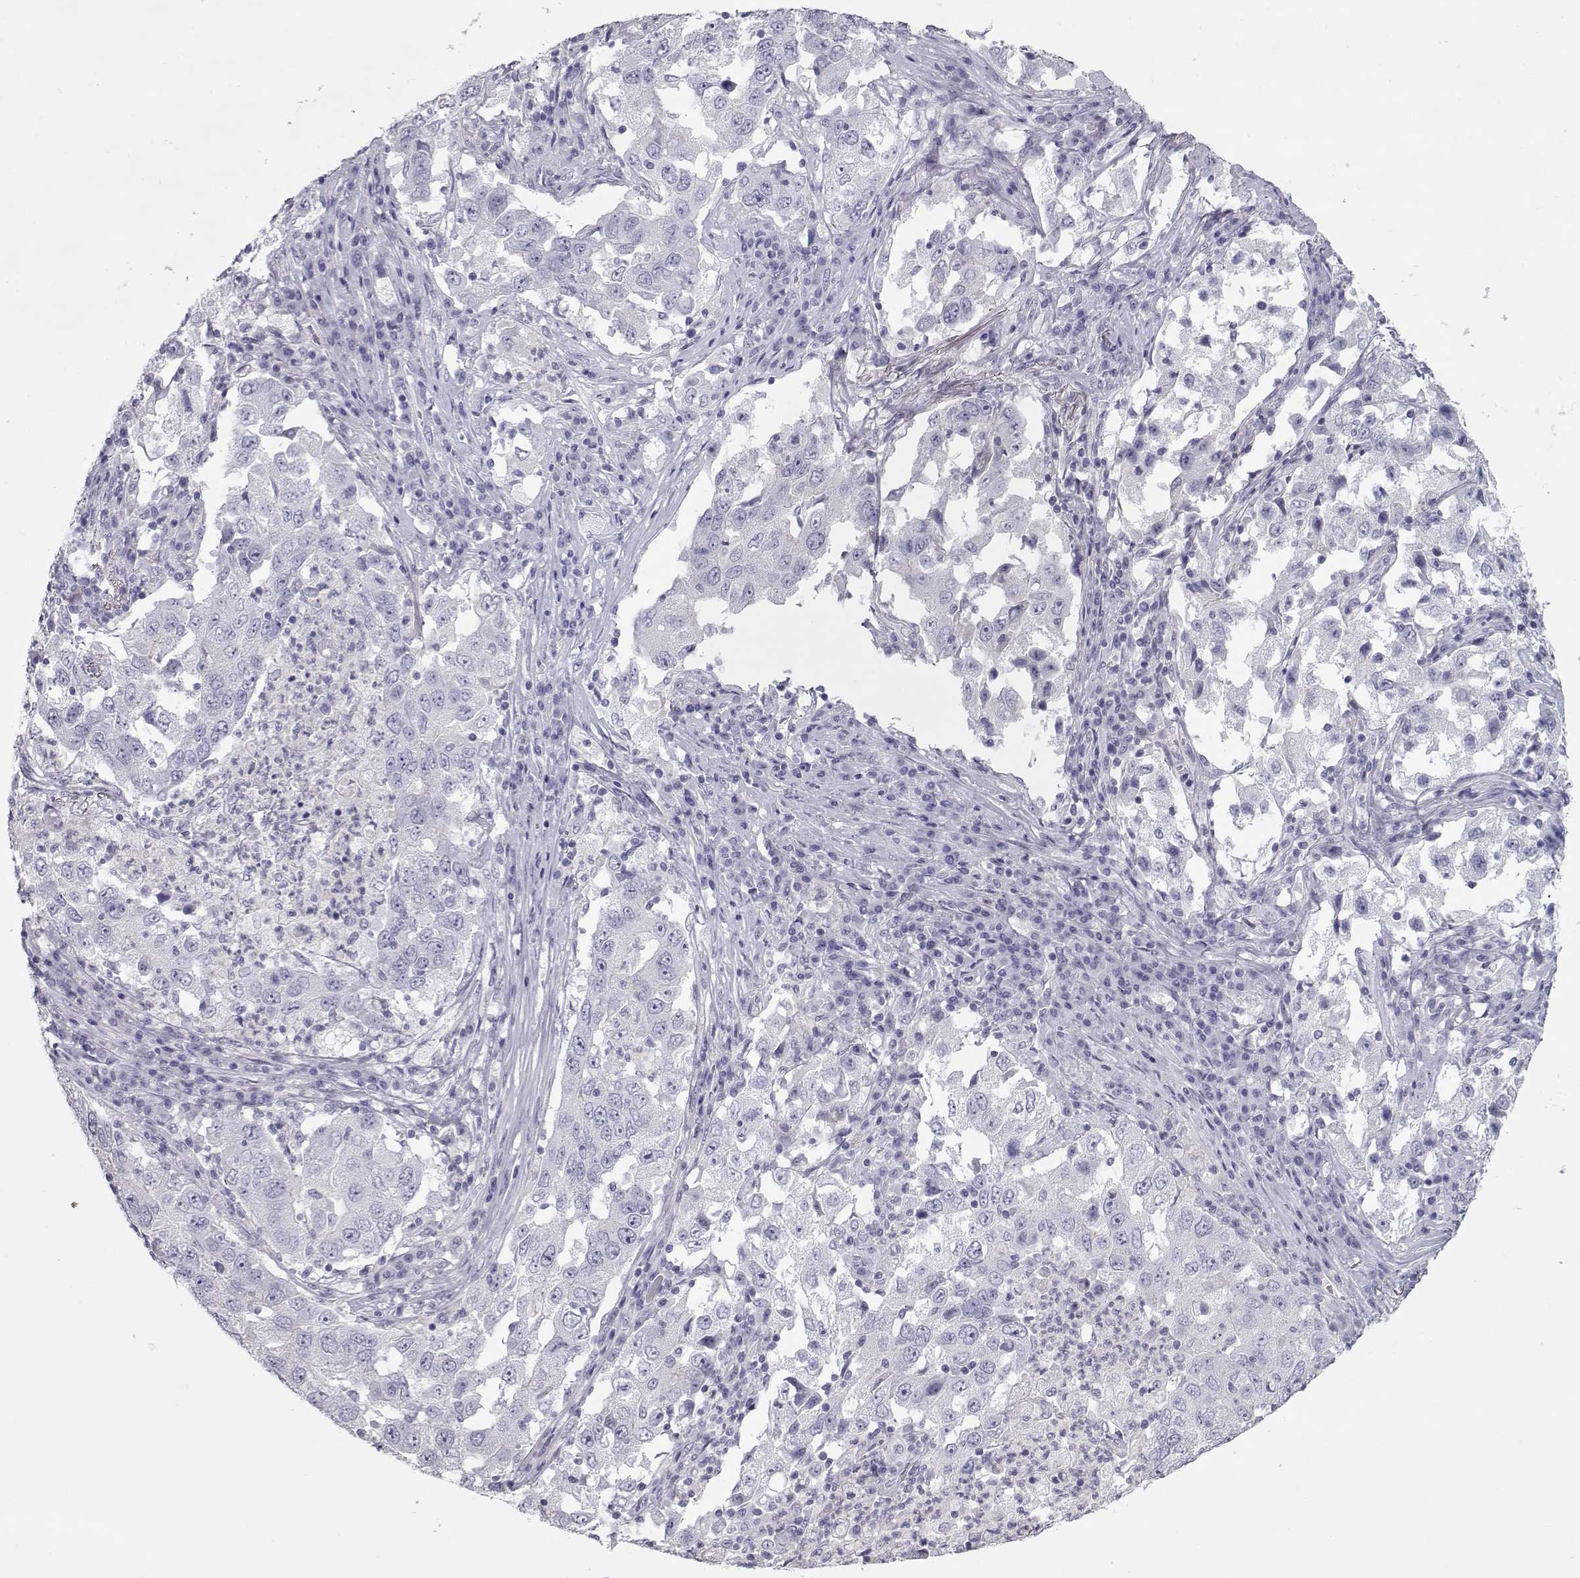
{"staining": {"intensity": "negative", "quantity": "none", "location": "none"}, "tissue": "lung cancer", "cell_type": "Tumor cells", "image_type": "cancer", "snomed": [{"axis": "morphology", "description": "Adenocarcinoma, NOS"}, {"axis": "topography", "description": "Lung"}], "caption": "Immunohistochemistry of lung adenocarcinoma displays no staining in tumor cells. (Immunohistochemistry (ihc), brightfield microscopy, high magnification).", "gene": "SLITRK3", "patient": {"sex": "male", "age": 73}}